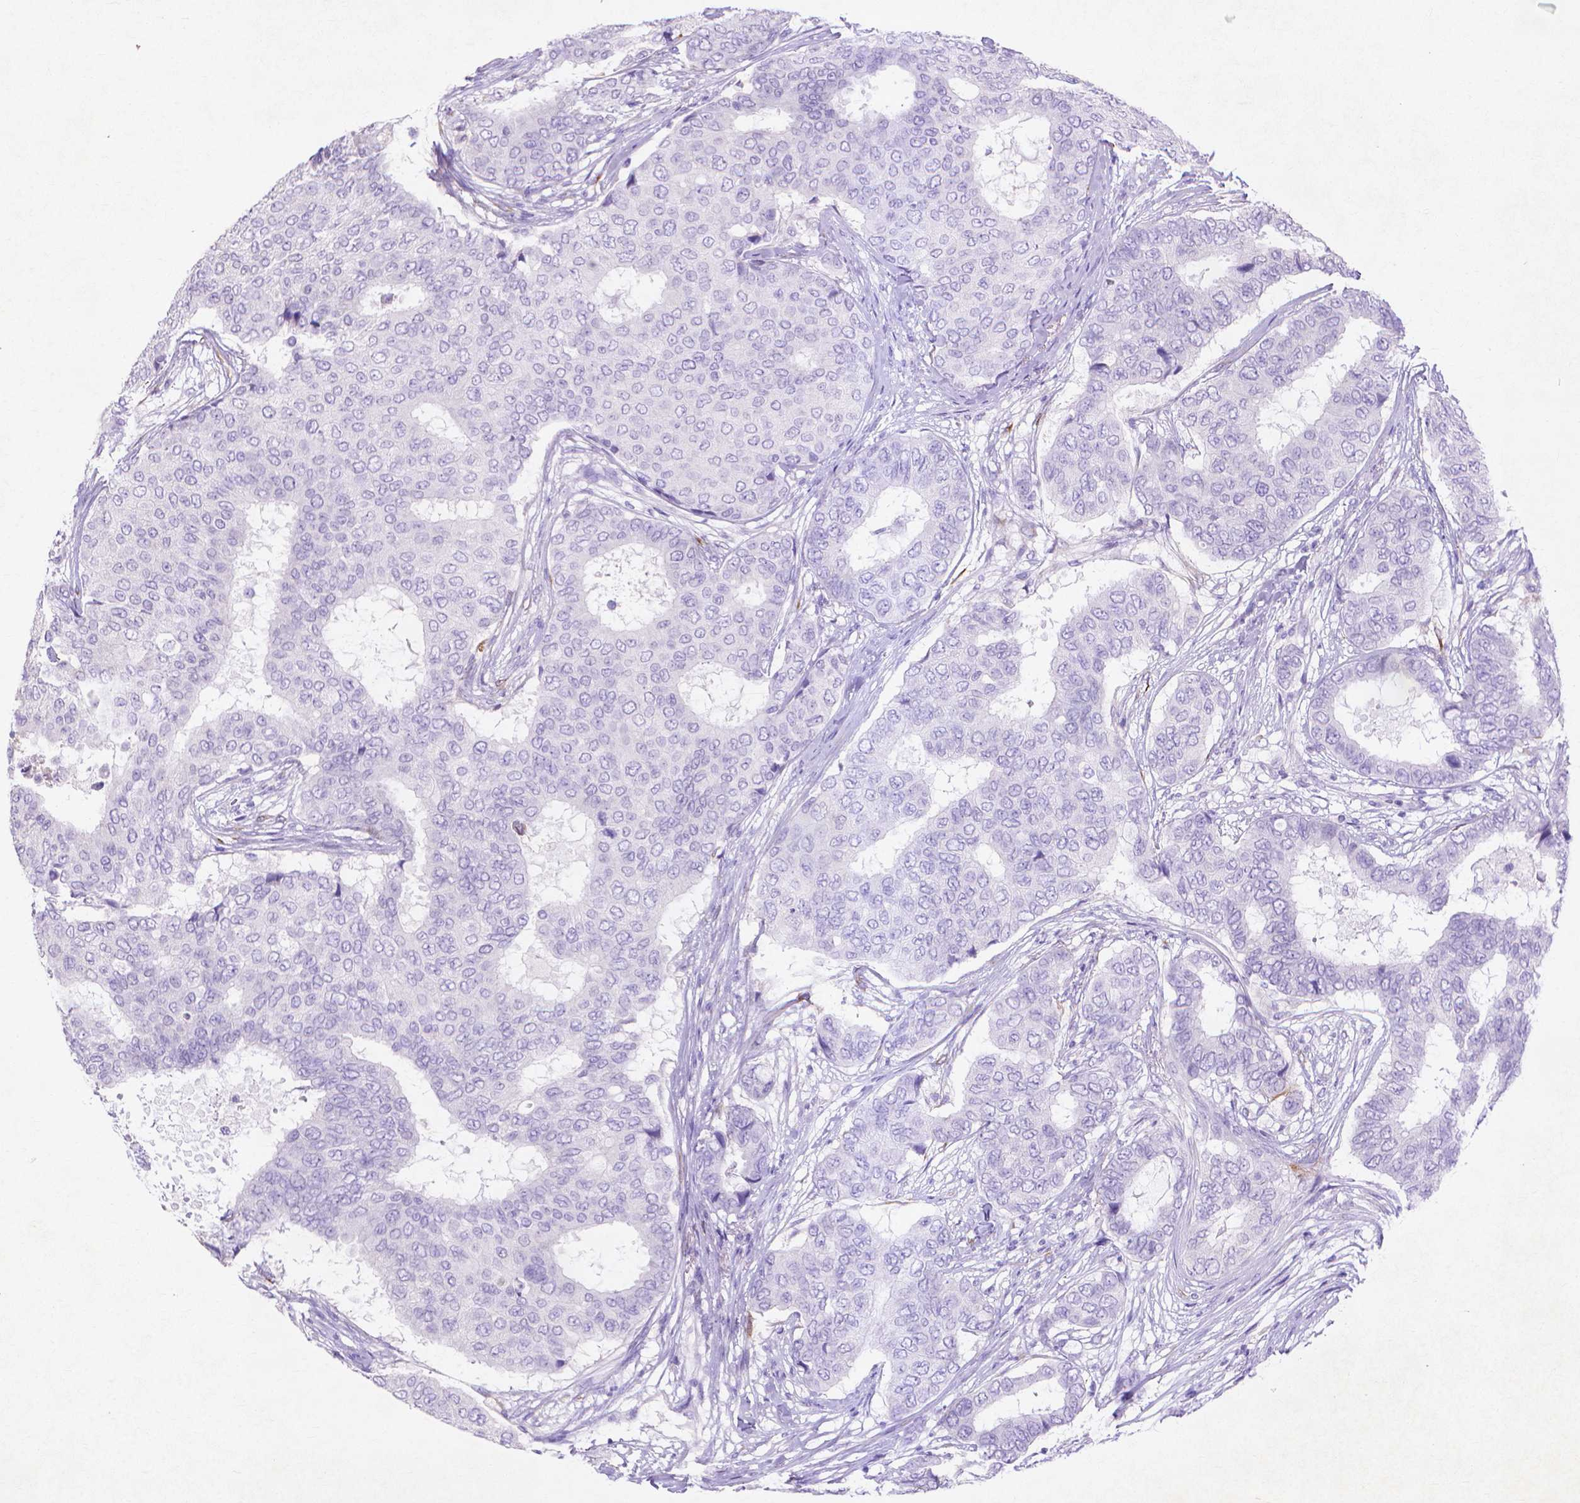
{"staining": {"intensity": "negative", "quantity": "none", "location": "none"}, "tissue": "breast cancer", "cell_type": "Tumor cells", "image_type": "cancer", "snomed": [{"axis": "morphology", "description": "Duct carcinoma"}, {"axis": "topography", "description": "Breast"}], "caption": "Image shows no significant protein positivity in tumor cells of invasive ductal carcinoma (breast).", "gene": "MMP11", "patient": {"sex": "female", "age": 75}}